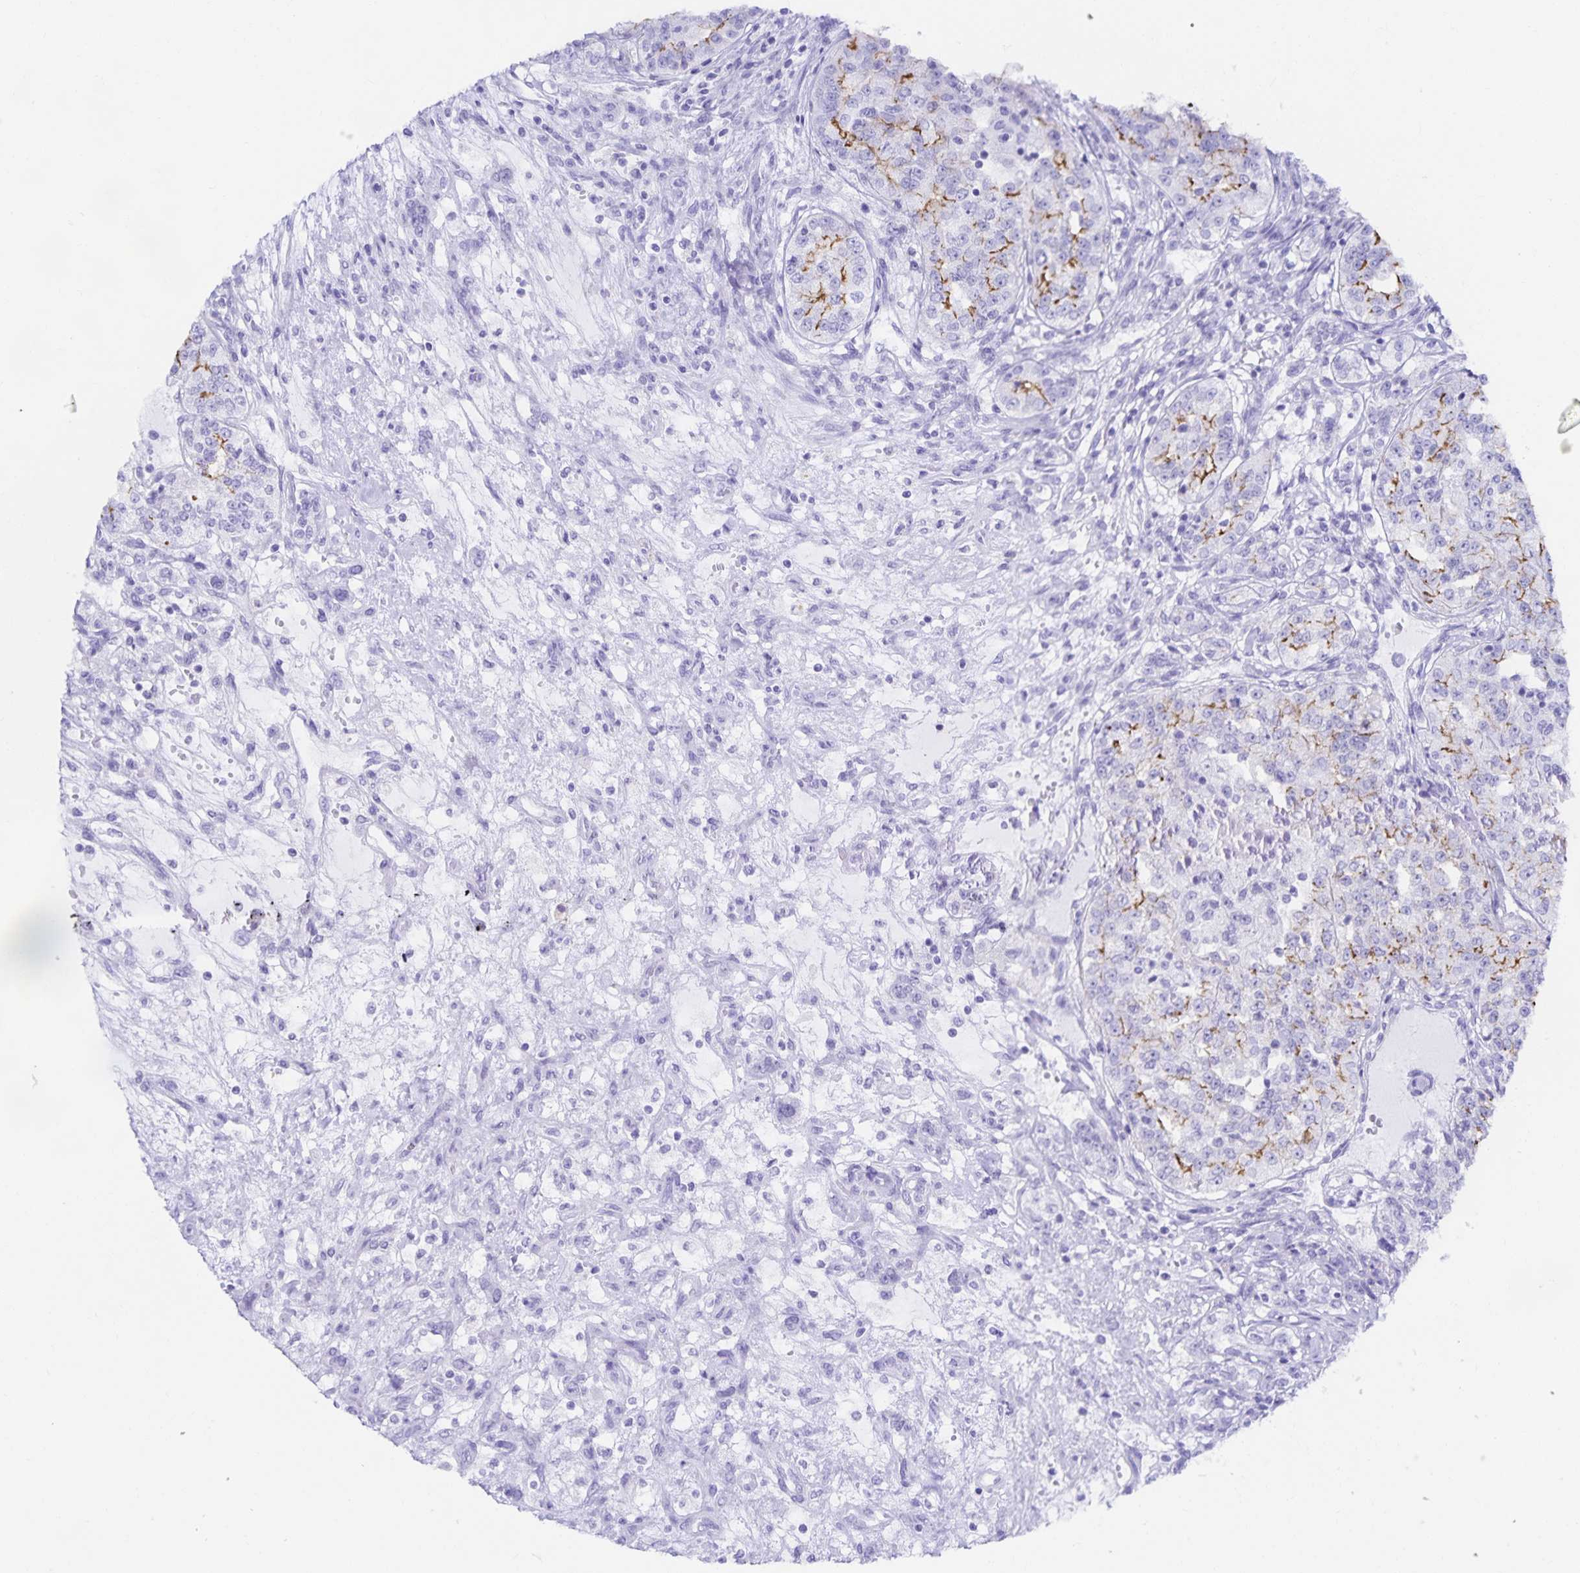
{"staining": {"intensity": "moderate", "quantity": "<25%", "location": "cytoplasmic/membranous"}, "tissue": "renal cancer", "cell_type": "Tumor cells", "image_type": "cancer", "snomed": [{"axis": "morphology", "description": "Adenocarcinoma, NOS"}, {"axis": "topography", "description": "Kidney"}], "caption": "DAB immunohistochemical staining of renal adenocarcinoma exhibits moderate cytoplasmic/membranous protein positivity in about <25% of tumor cells.", "gene": "SNTN", "patient": {"sex": "female", "age": 63}}